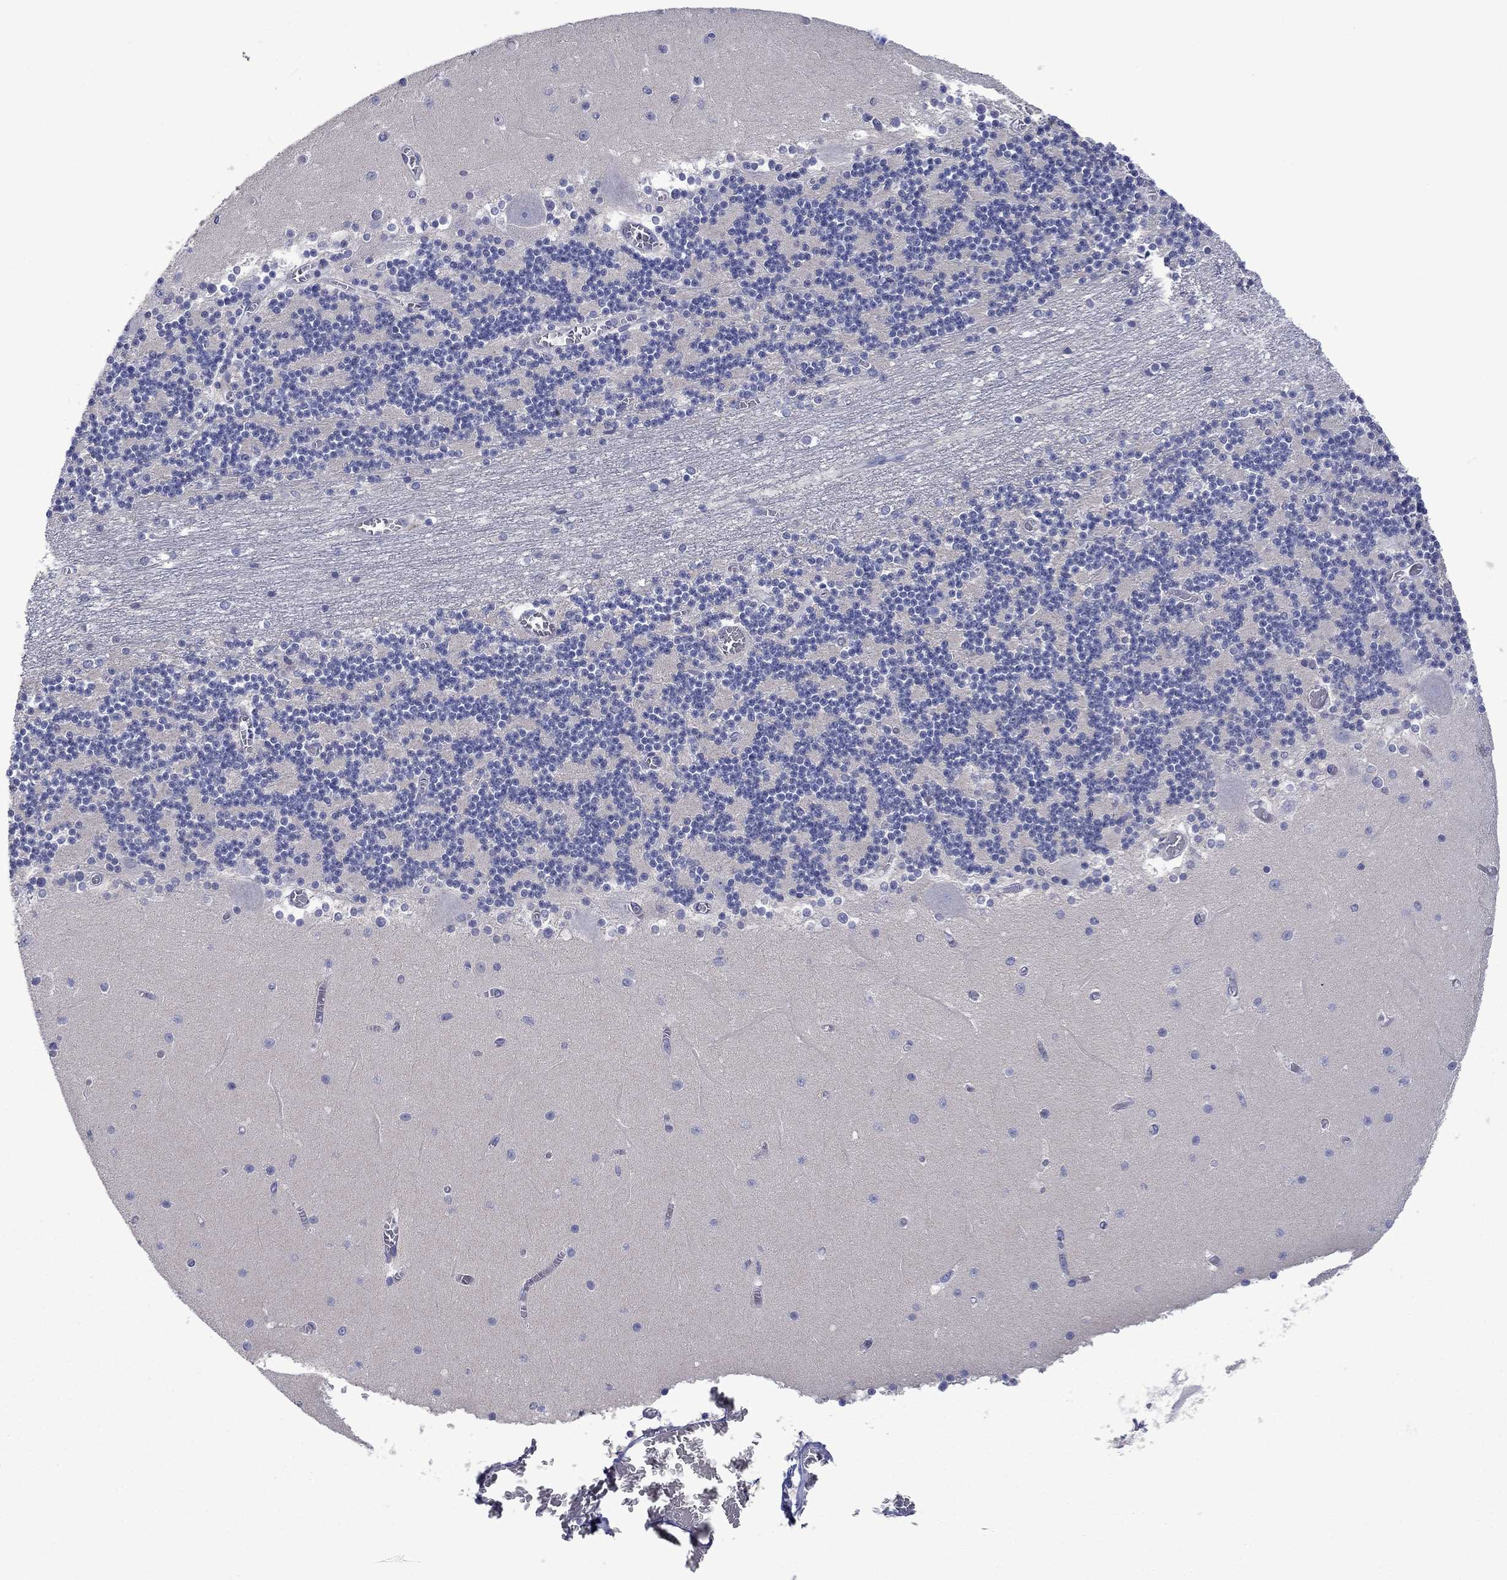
{"staining": {"intensity": "negative", "quantity": "none", "location": "none"}, "tissue": "cerebellum", "cell_type": "Cells in granular layer", "image_type": "normal", "snomed": [{"axis": "morphology", "description": "Normal tissue, NOS"}, {"axis": "topography", "description": "Cerebellum"}], "caption": "The micrograph demonstrates no significant staining in cells in granular layer of cerebellum.", "gene": "FER1L6", "patient": {"sex": "female", "age": 28}}